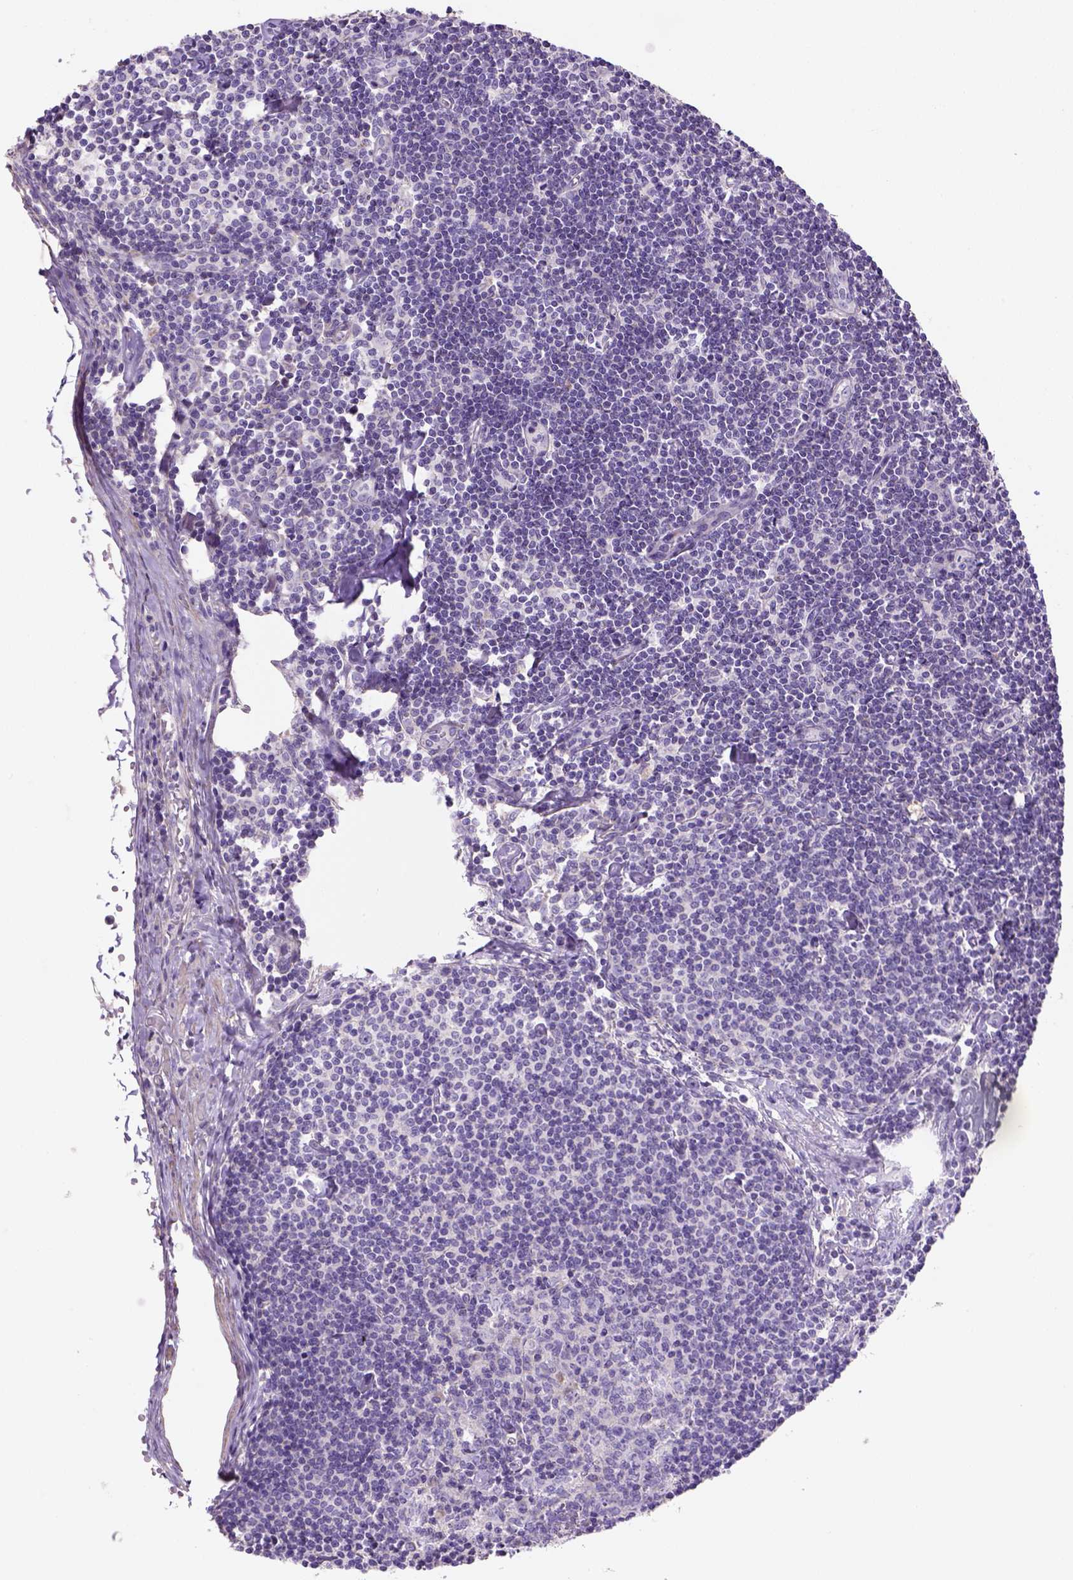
{"staining": {"intensity": "negative", "quantity": "none", "location": "none"}, "tissue": "lymph node", "cell_type": "Germinal center cells", "image_type": "normal", "snomed": [{"axis": "morphology", "description": "Normal tissue, NOS"}, {"axis": "topography", "description": "Lymph node"}], "caption": "Protein analysis of benign lymph node displays no significant expression in germinal center cells.", "gene": "HTRA1", "patient": {"sex": "female", "age": 42}}